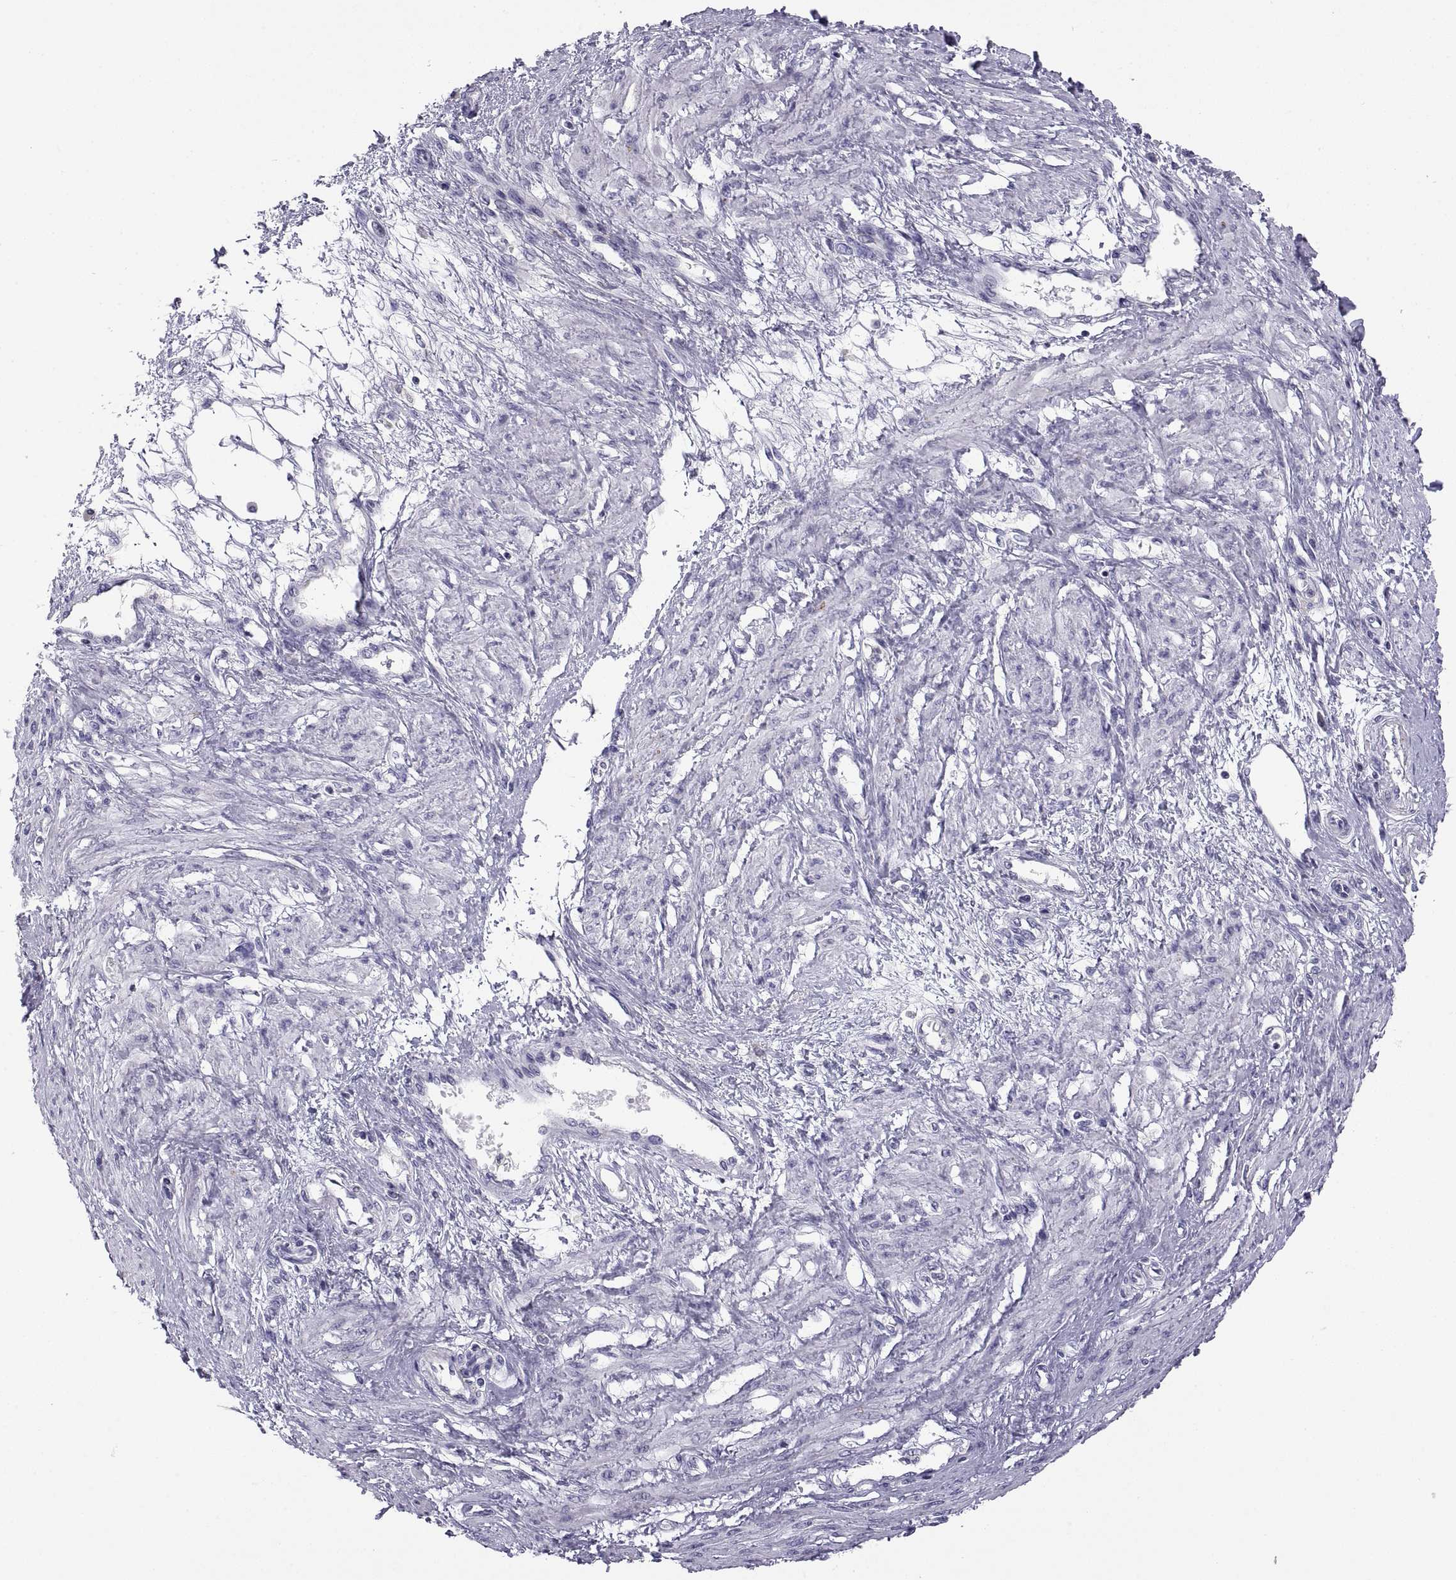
{"staining": {"intensity": "negative", "quantity": "none", "location": "none"}, "tissue": "smooth muscle", "cell_type": "Smooth muscle cells", "image_type": "normal", "snomed": [{"axis": "morphology", "description": "Normal tissue, NOS"}, {"axis": "topography", "description": "Smooth muscle"}, {"axis": "topography", "description": "Uterus"}], "caption": "Immunohistochemical staining of normal smooth muscle shows no significant expression in smooth muscle cells. (DAB (3,3'-diaminobenzidine) immunohistochemistry visualized using brightfield microscopy, high magnification).", "gene": "RGS19", "patient": {"sex": "female", "age": 39}}